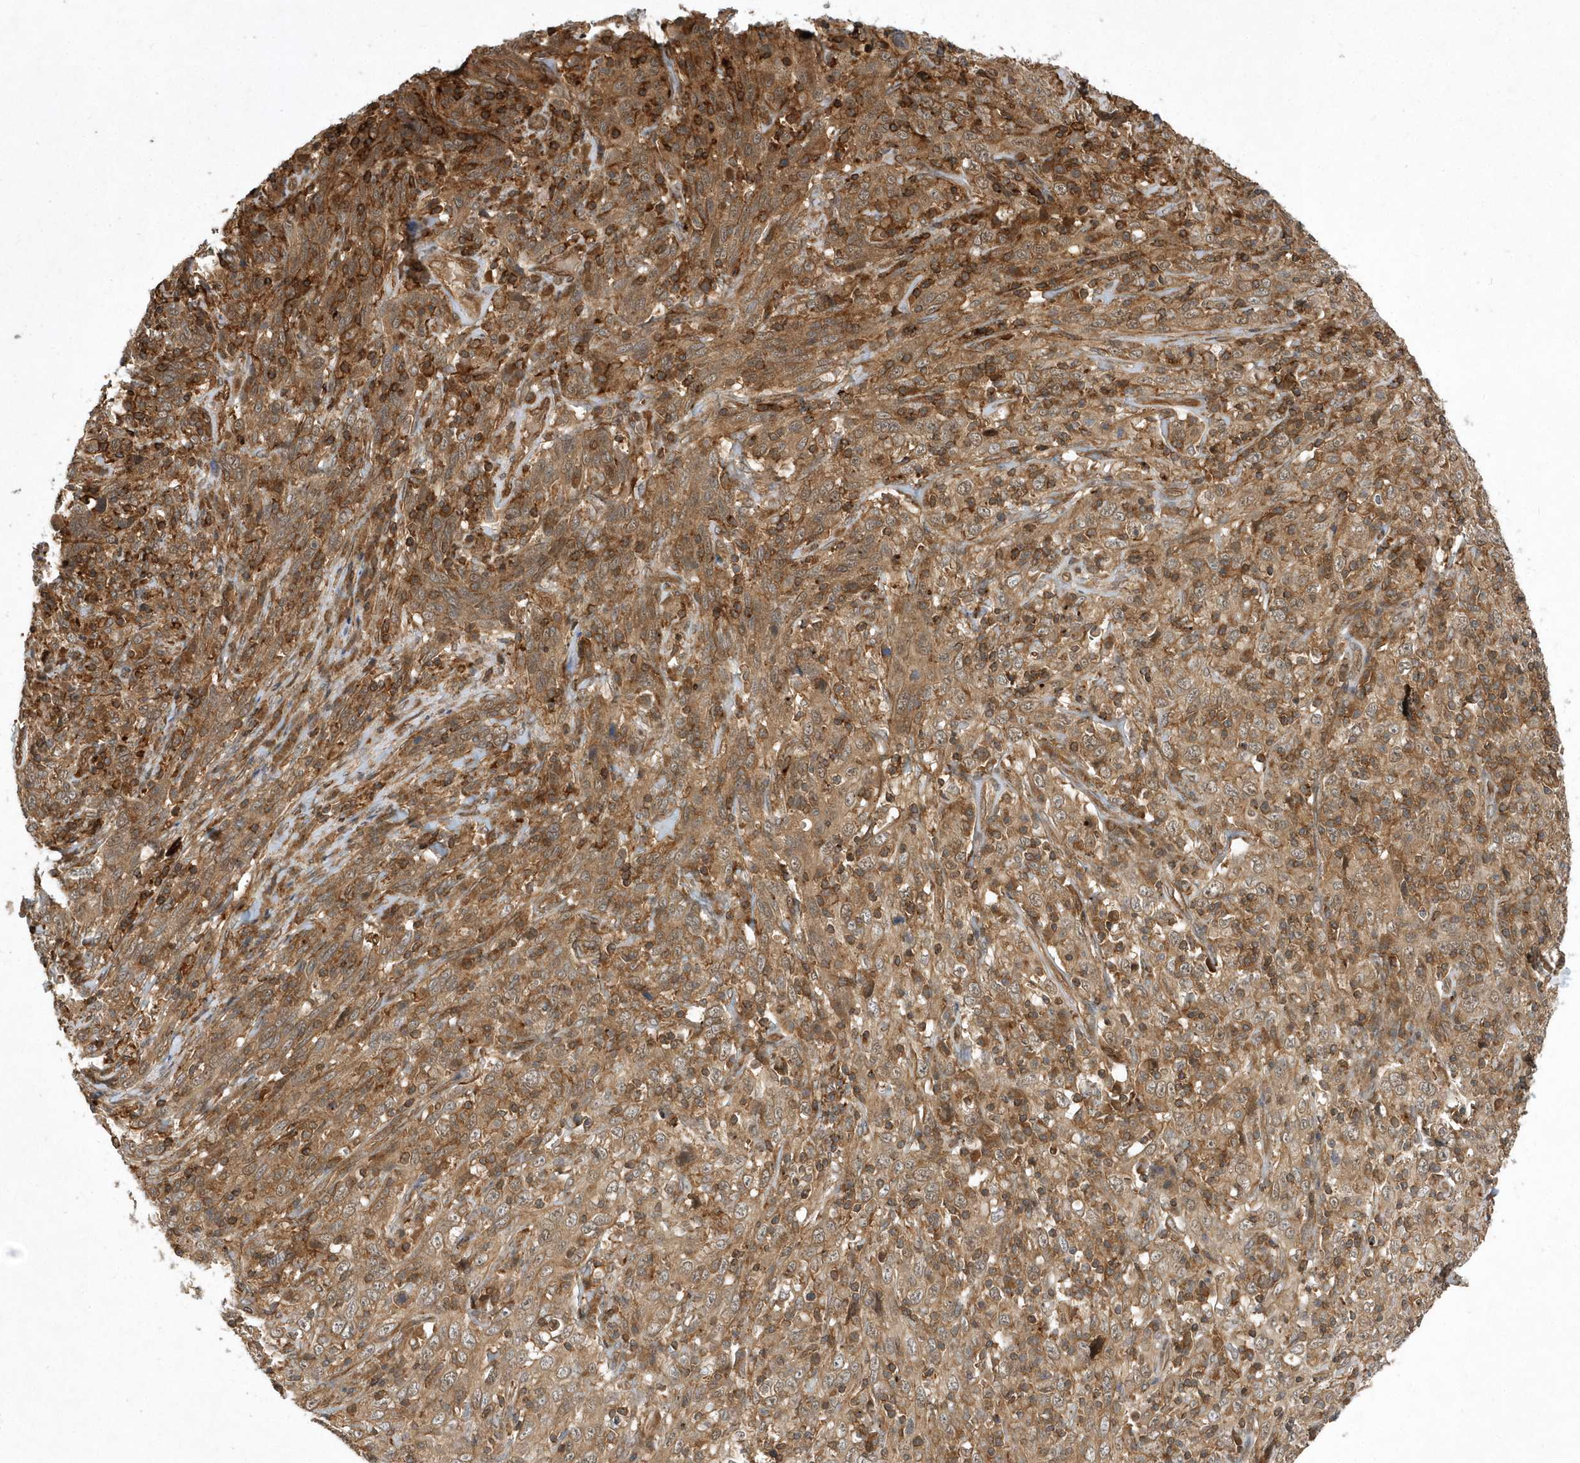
{"staining": {"intensity": "moderate", "quantity": ">75%", "location": "cytoplasmic/membranous"}, "tissue": "cervical cancer", "cell_type": "Tumor cells", "image_type": "cancer", "snomed": [{"axis": "morphology", "description": "Squamous cell carcinoma, NOS"}, {"axis": "topography", "description": "Cervix"}], "caption": "IHC (DAB (3,3'-diaminobenzidine)) staining of human cervical cancer demonstrates moderate cytoplasmic/membranous protein expression in approximately >75% of tumor cells.", "gene": "GFM2", "patient": {"sex": "female", "age": 46}}